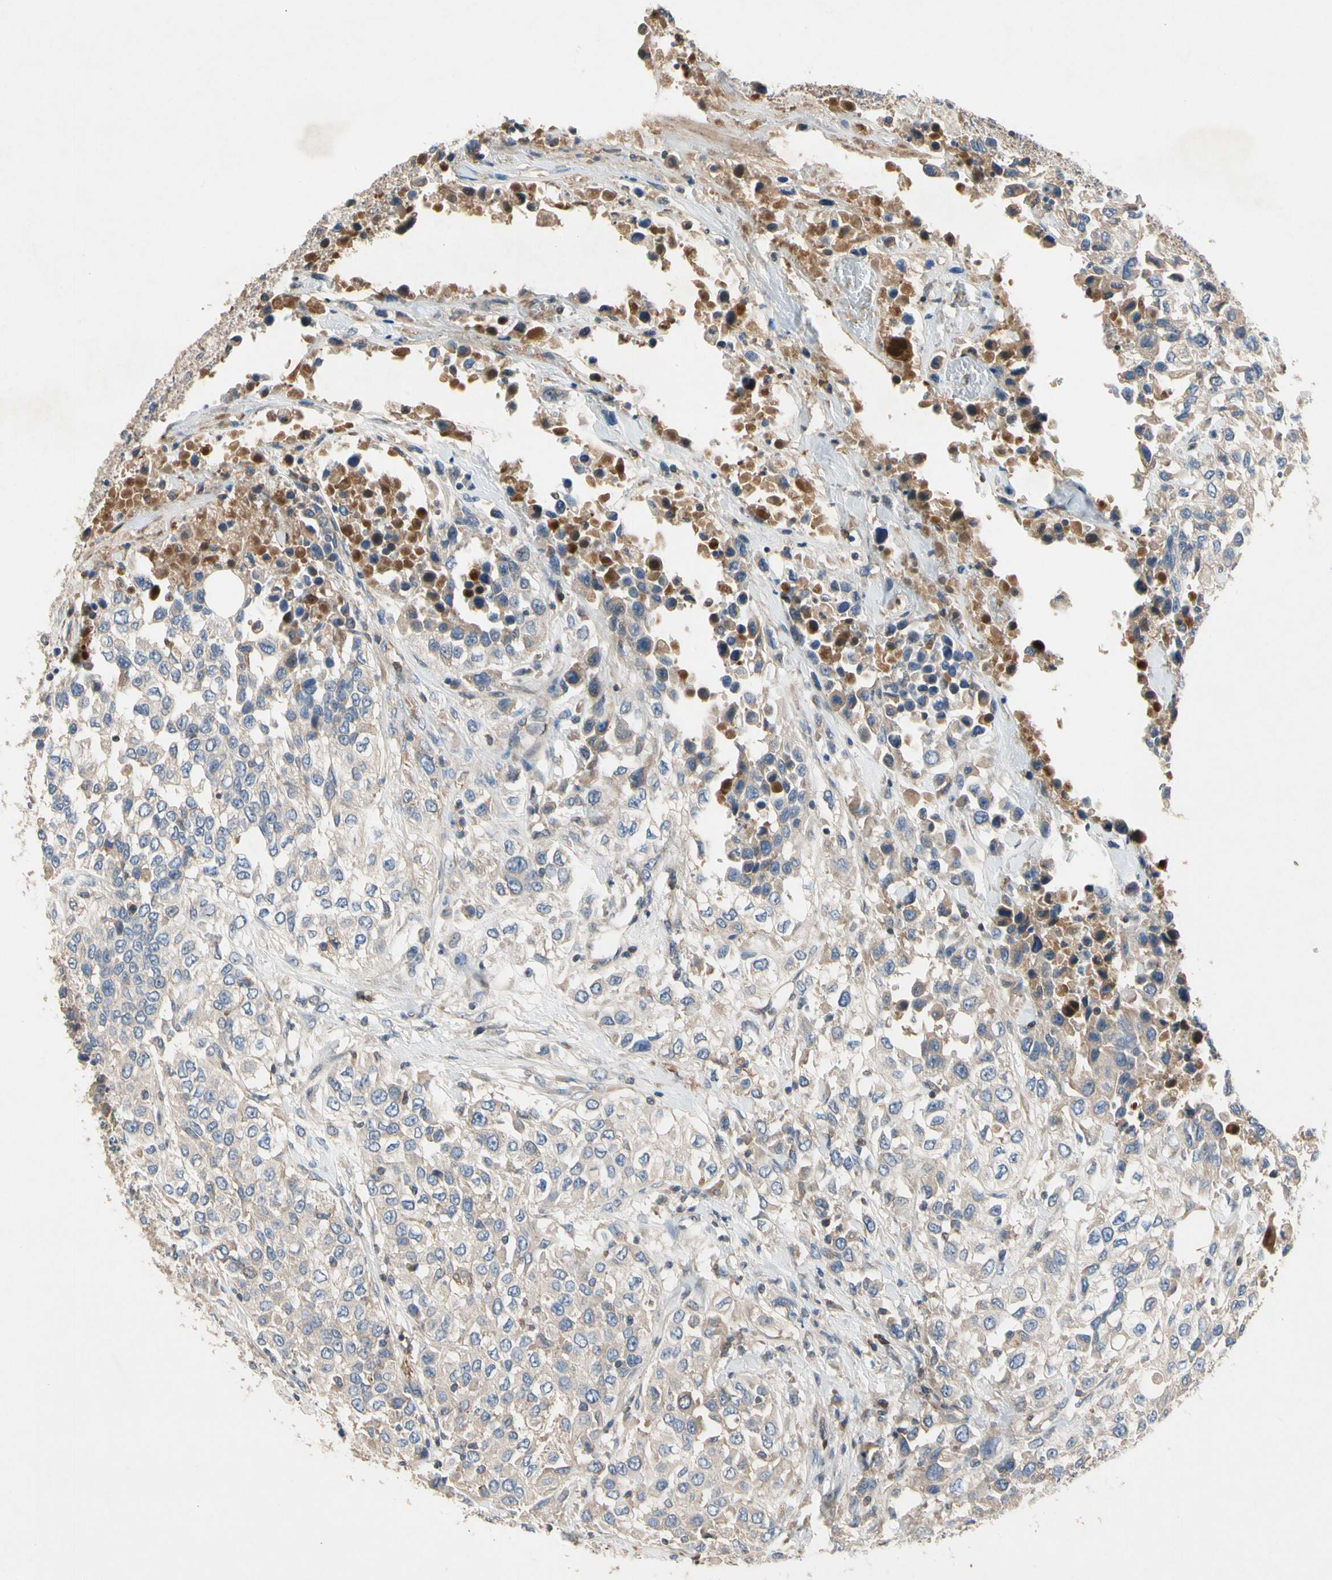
{"staining": {"intensity": "negative", "quantity": "none", "location": "none"}, "tissue": "urothelial cancer", "cell_type": "Tumor cells", "image_type": "cancer", "snomed": [{"axis": "morphology", "description": "Urothelial carcinoma, High grade"}, {"axis": "topography", "description": "Urinary bladder"}], "caption": "Tumor cells show no significant protein expression in urothelial cancer.", "gene": "CRTAC1", "patient": {"sex": "female", "age": 80}}